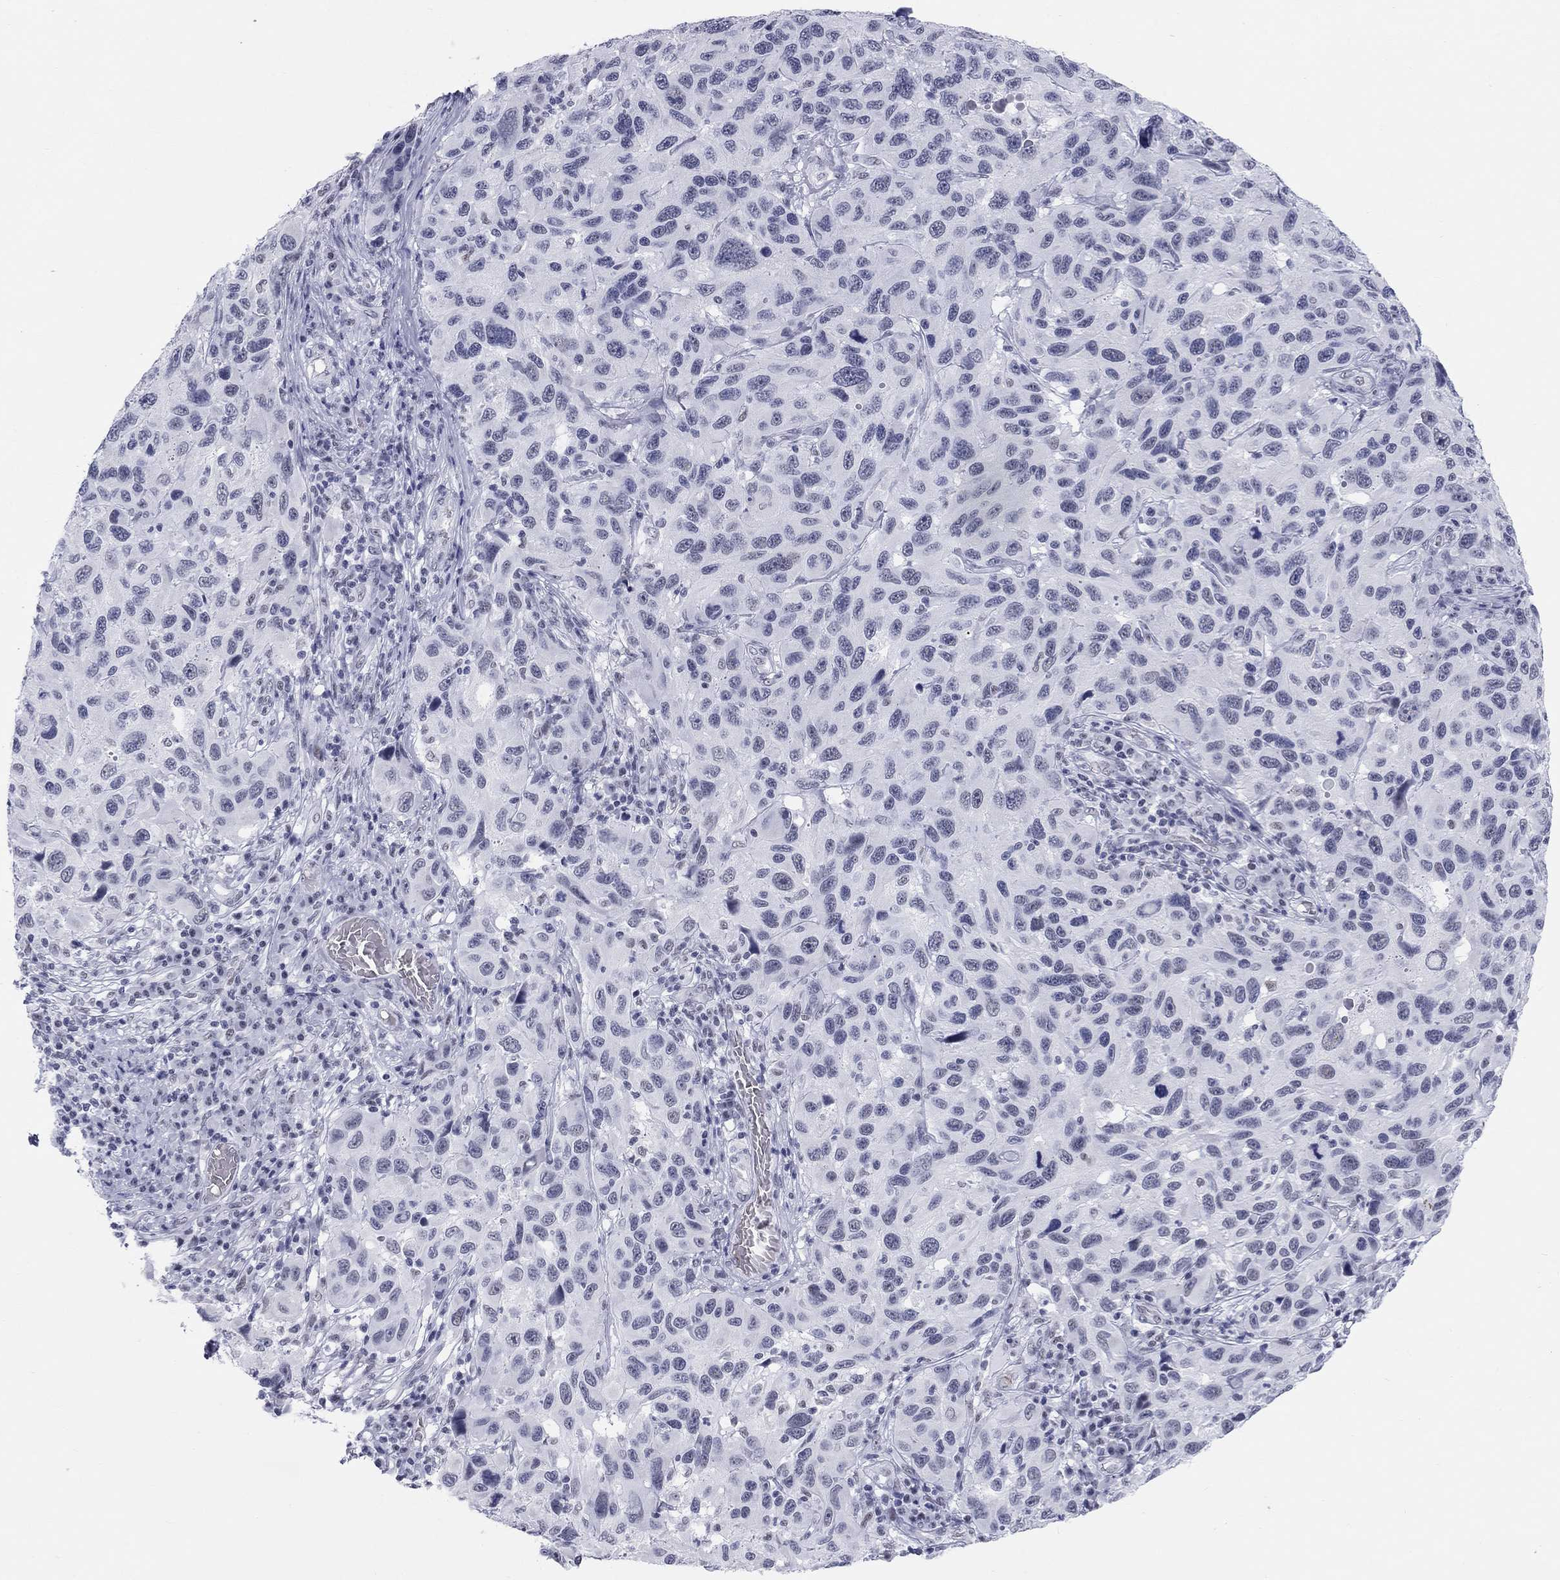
{"staining": {"intensity": "negative", "quantity": "none", "location": "none"}, "tissue": "melanoma", "cell_type": "Tumor cells", "image_type": "cancer", "snomed": [{"axis": "morphology", "description": "Malignant melanoma, NOS"}, {"axis": "topography", "description": "Skin"}], "caption": "Tumor cells show no significant positivity in melanoma.", "gene": "DMTN", "patient": {"sex": "male", "age": 53}}